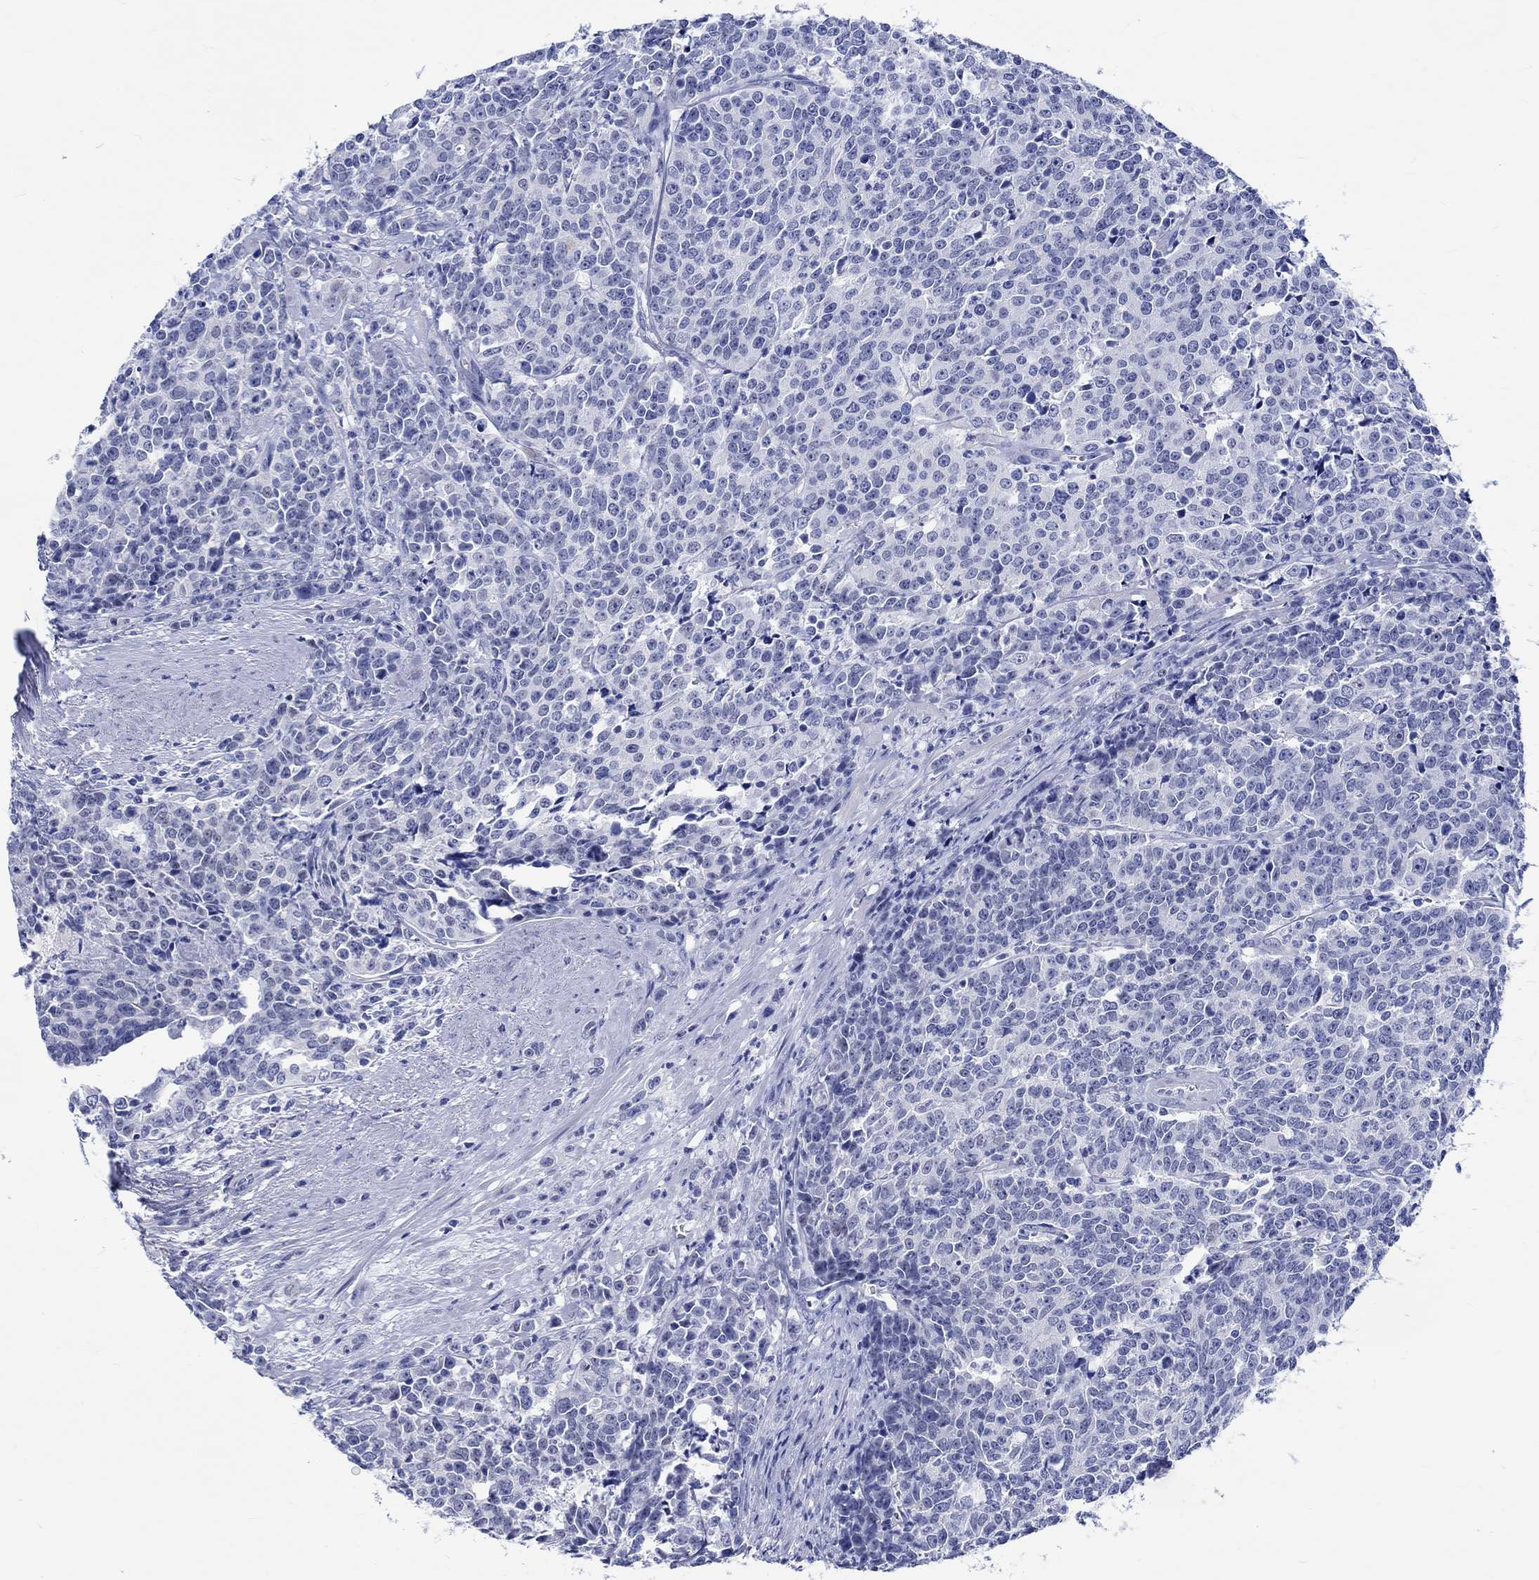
{"staining": {"intensity": "negative", "quantity": "none", "location": "none"}, "tissue": "prostate cancer", "cell_type": "Tumor cells", "image_type": "cancer", "snomed": [{"axis": "morphology", "description": "Adenocarcinoma, NOS"}, {"axis": "topography", "description": "Prostate"}], "caption": "DAB (3,3'-diaminobenzidine) immunohistochemical staining of prostate cancer displays no significant positivity in tumor cells.", "gene": "KLHL33", "patient": {"sex": "male", "age": 67}}